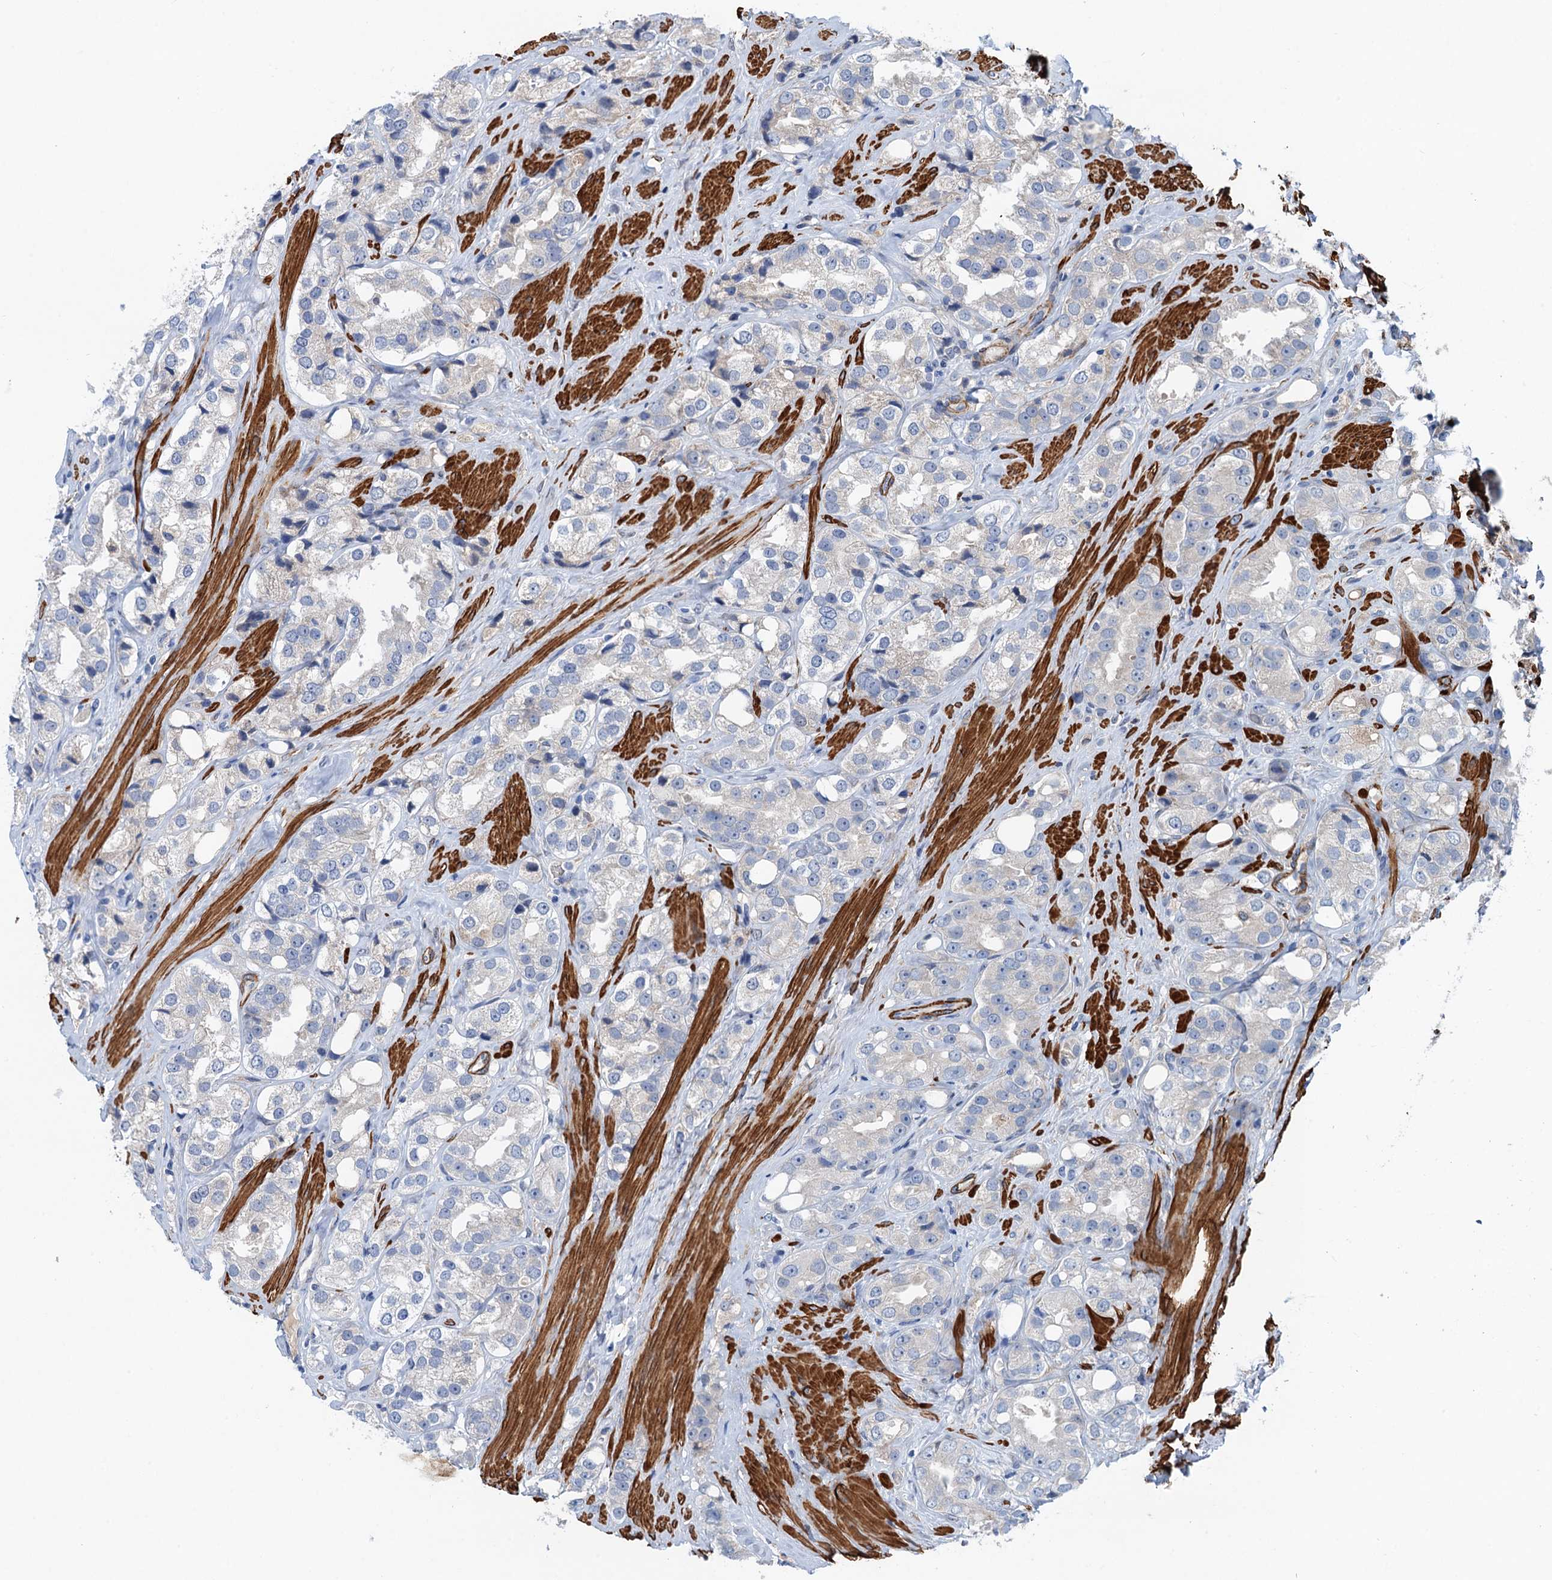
{"staining": {"intensity": "weak", "quantity": "<25%", "location": "cytoplasmic/membranous"}, "tissue": "prostate cancer", "cell_type": "Tumor cells", "image_type": "cancer", "snomed": [{"axis": "morphology", "description": "Adenocarcinoma, NOS"}, {"axis": "topography", "description": "Prostate"}], "caption": "DAB (3,3'-diaminobenzidine) immunohistochemical staining of human prostate cancer (adenocarcinoma) shows no significant positivity in tumor cells.", "gene": "CSTPP1", "patient": {"sex": "male", "age": 79}}